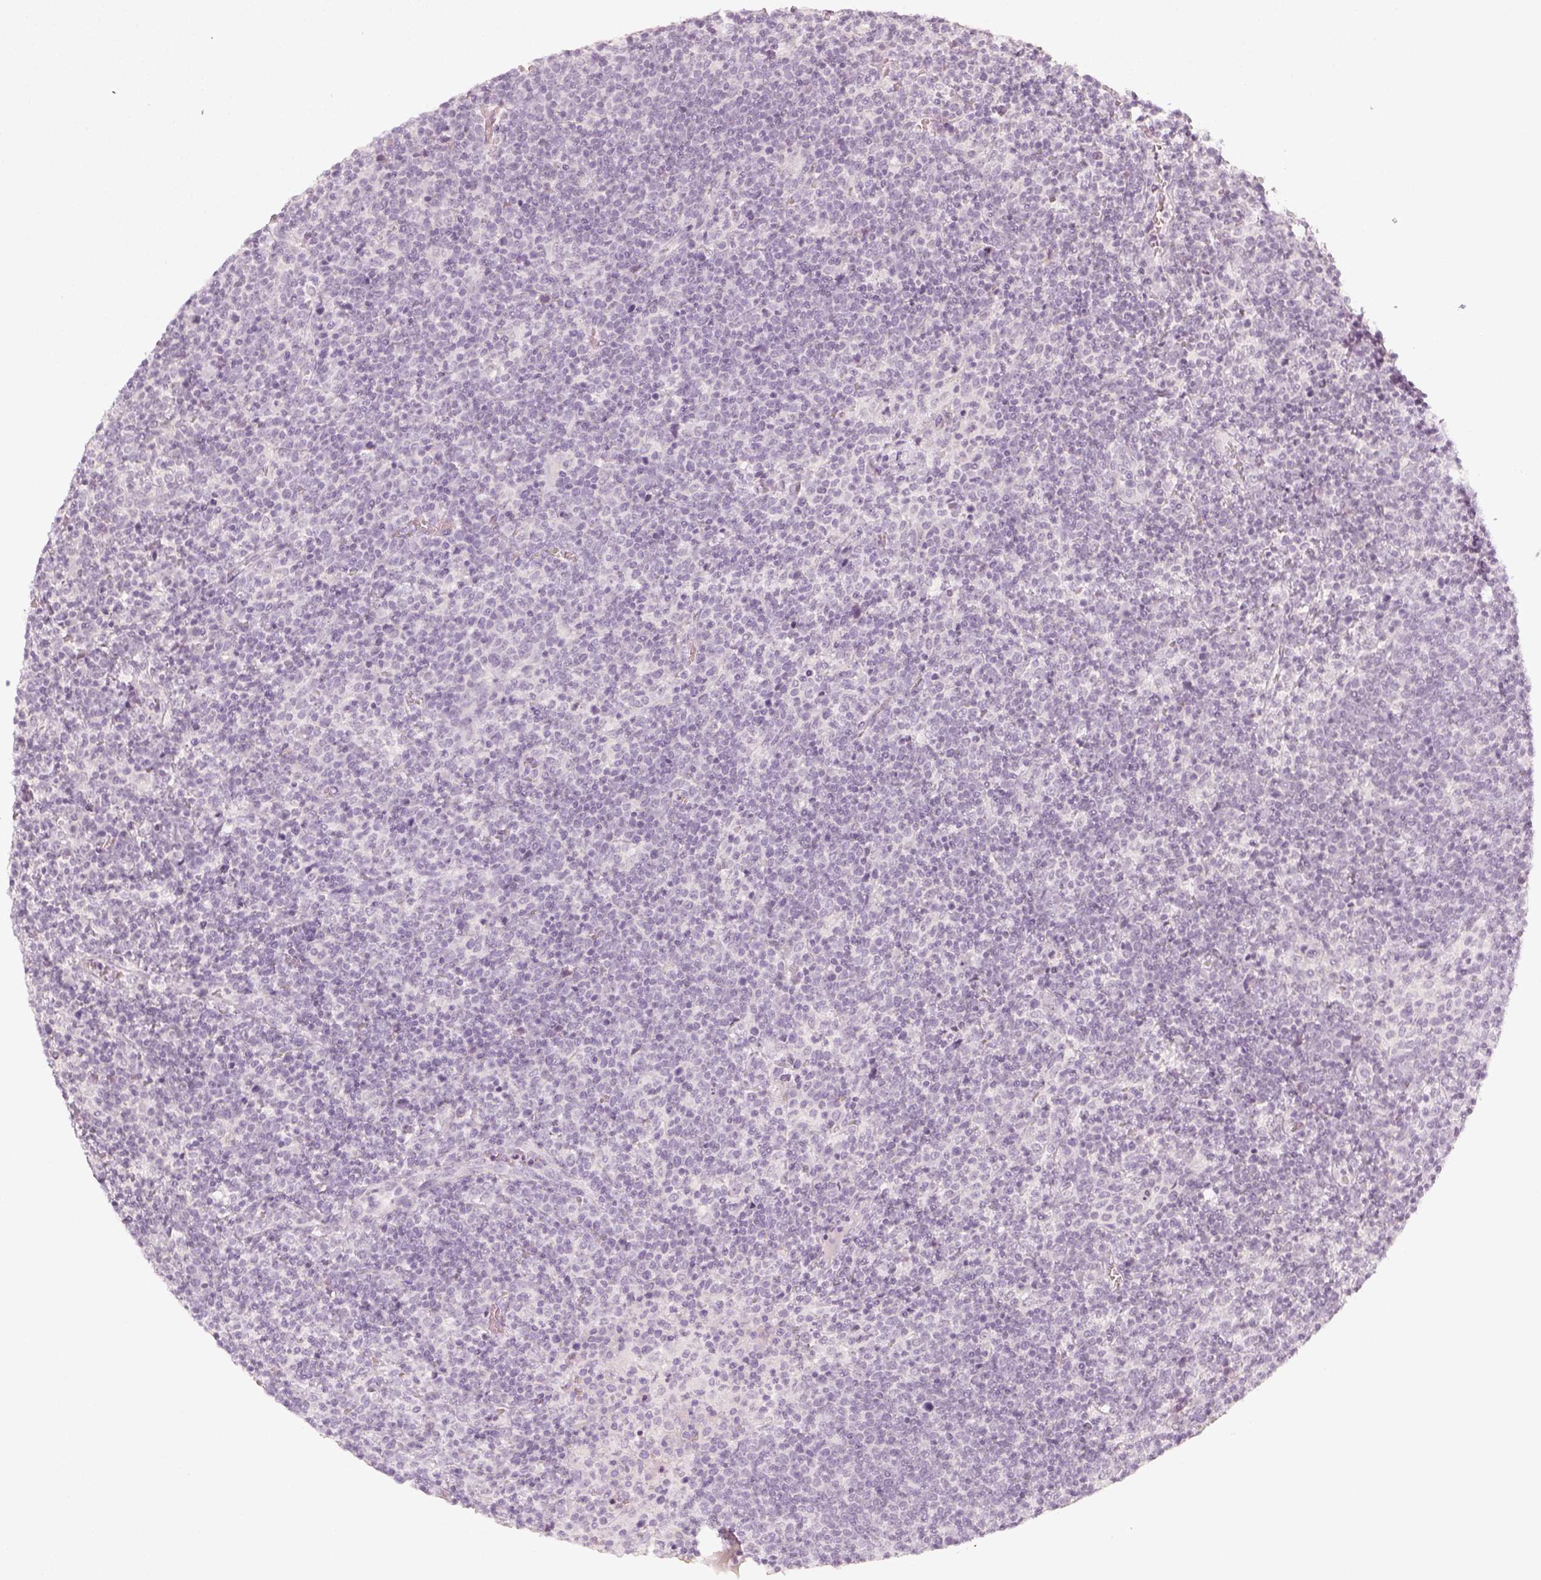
{"staining": {"intensity": "negative", "quantity": "none", "location": "none"}, "tissue": "lymphoma", "cell_type": "Tumor cells", "image_type": "cancer", "snomed": [{"axis": "morphology", "description": "Malignant lymphoma, non-Hodgkin's type, High grade"}, {"axis": "topography", "description": "Lymph node"}], "caption": "High power microscopy histopathology image of an IHC histopathology image of lymphoma, revealing no significant positivity in tumor cells.", "gene": "KRT25", "patient": {"sex": "male", "age": 61}}